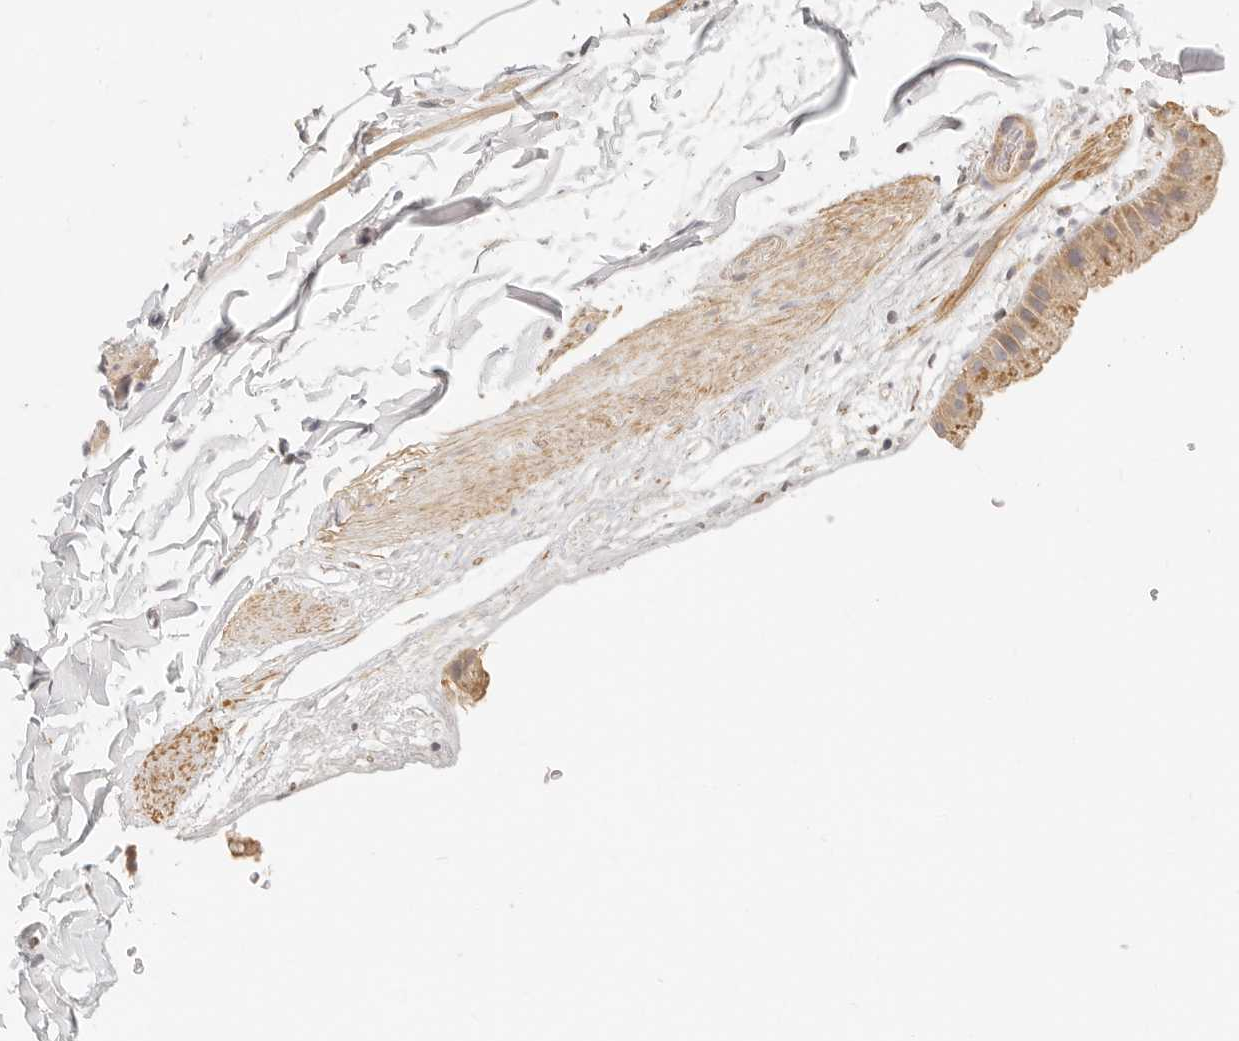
{"staining": {"intensity": "moderate", "quantity": ">75%", "location": "cytoplasmic/membranous"}, "tissue": "gallbladder", "cell_type": "Glandular cells", "image_type": "normal", "snomed": [{"axis": "morphology", "description": "Normal tissue, NOS"}, {"axis": "topography", "description": "Gallbladder"}], "caption": "Immunohistochemical staining of benign human gallbladder reveals medium levels of moderate cytoplasmic/membranous staining in approximately >75% of glandular cells. The staining is performed using DAB brown chromogen to label protein expression. The nuclei are counter-stained blue using hematoxylin.", "gene": "CNMD", "patient": {"sex": "female", "age": 64}}